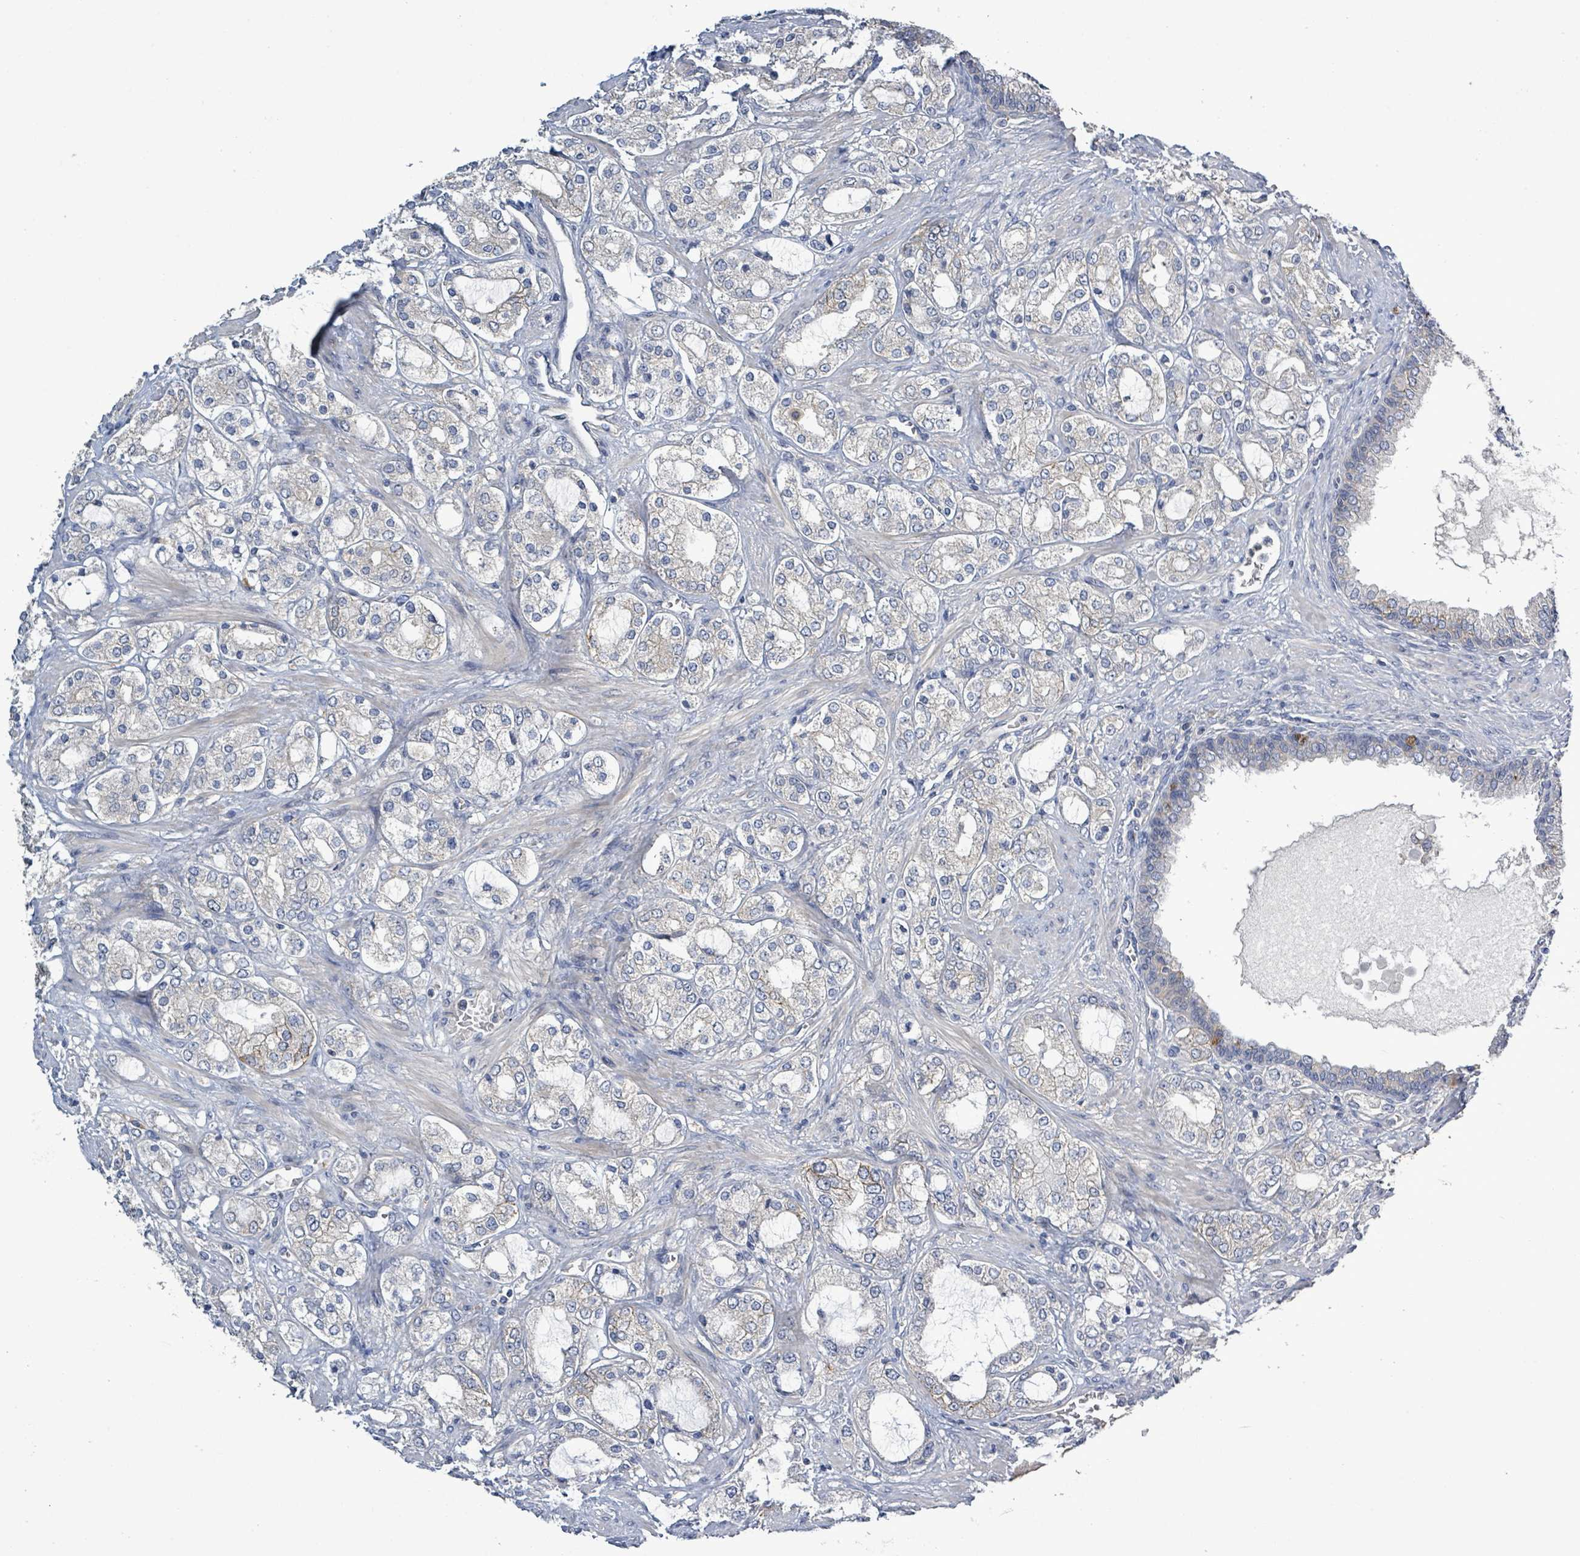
{"staining": {"intensity": "moderate", "quantity": "<25%", "location": "cytoplasmic/membranous"}, "tissue": "prostate cancer", "cell_type": "Tumor cells", "image_type": "cancer", "snomed": [{"axis": "morphology", "description": "Adenocarcinoma, High grade"}, {"axis": "topography", "description": "Prostate"}], "caption": "Prostate high-grade adenocarcinoma stained for a protein (brown) shows moderate cytoplasmic/membranous positive staining in approximately <25% of tumor cells.", "gene": "KRAS", "patient": {"sex": "male", "age": 64}}